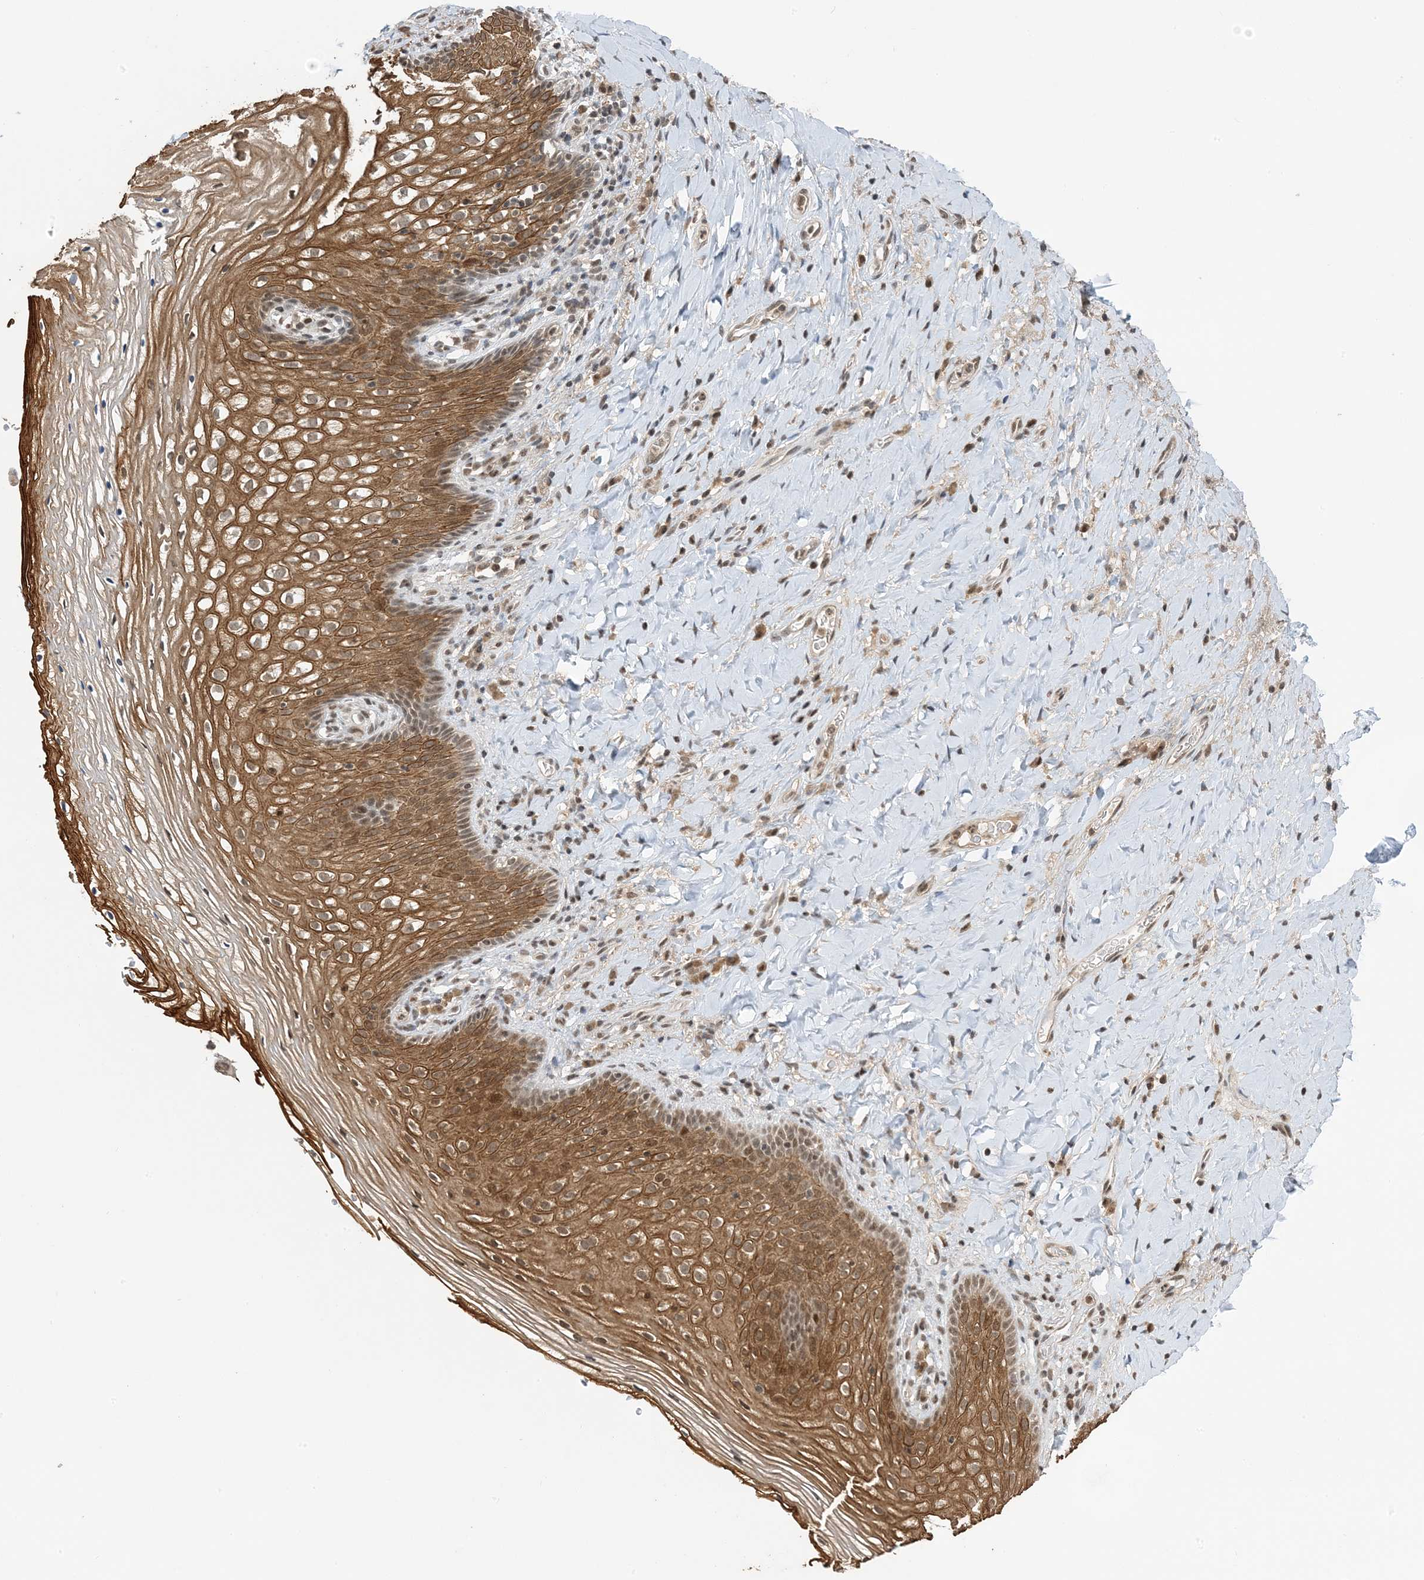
{"staining": {"intensity": "strong", "quantity": ">75%", "location": "cytoplasmic/membranous,nuclear"}, "tissue": "vagina", "cell_type": "Squamous epithelial cells", "image_type": "normal", "snomed": [{"axis": "morphology", "description": "Normal tissue, NOS"}, {"axis": "topography", "description": "Vagina"}], "caption": "This photomicrograph exhibits unremarkable vagina stained with IHC to label a protein in brown. The cytoplasmic/membranous,nuclear of squamous epithelial cells show strong positivity for the protein. Nuclei are counter-stained blue.", "gene": "ACYP2", "patient": {"sex": "female", "age": 60}}